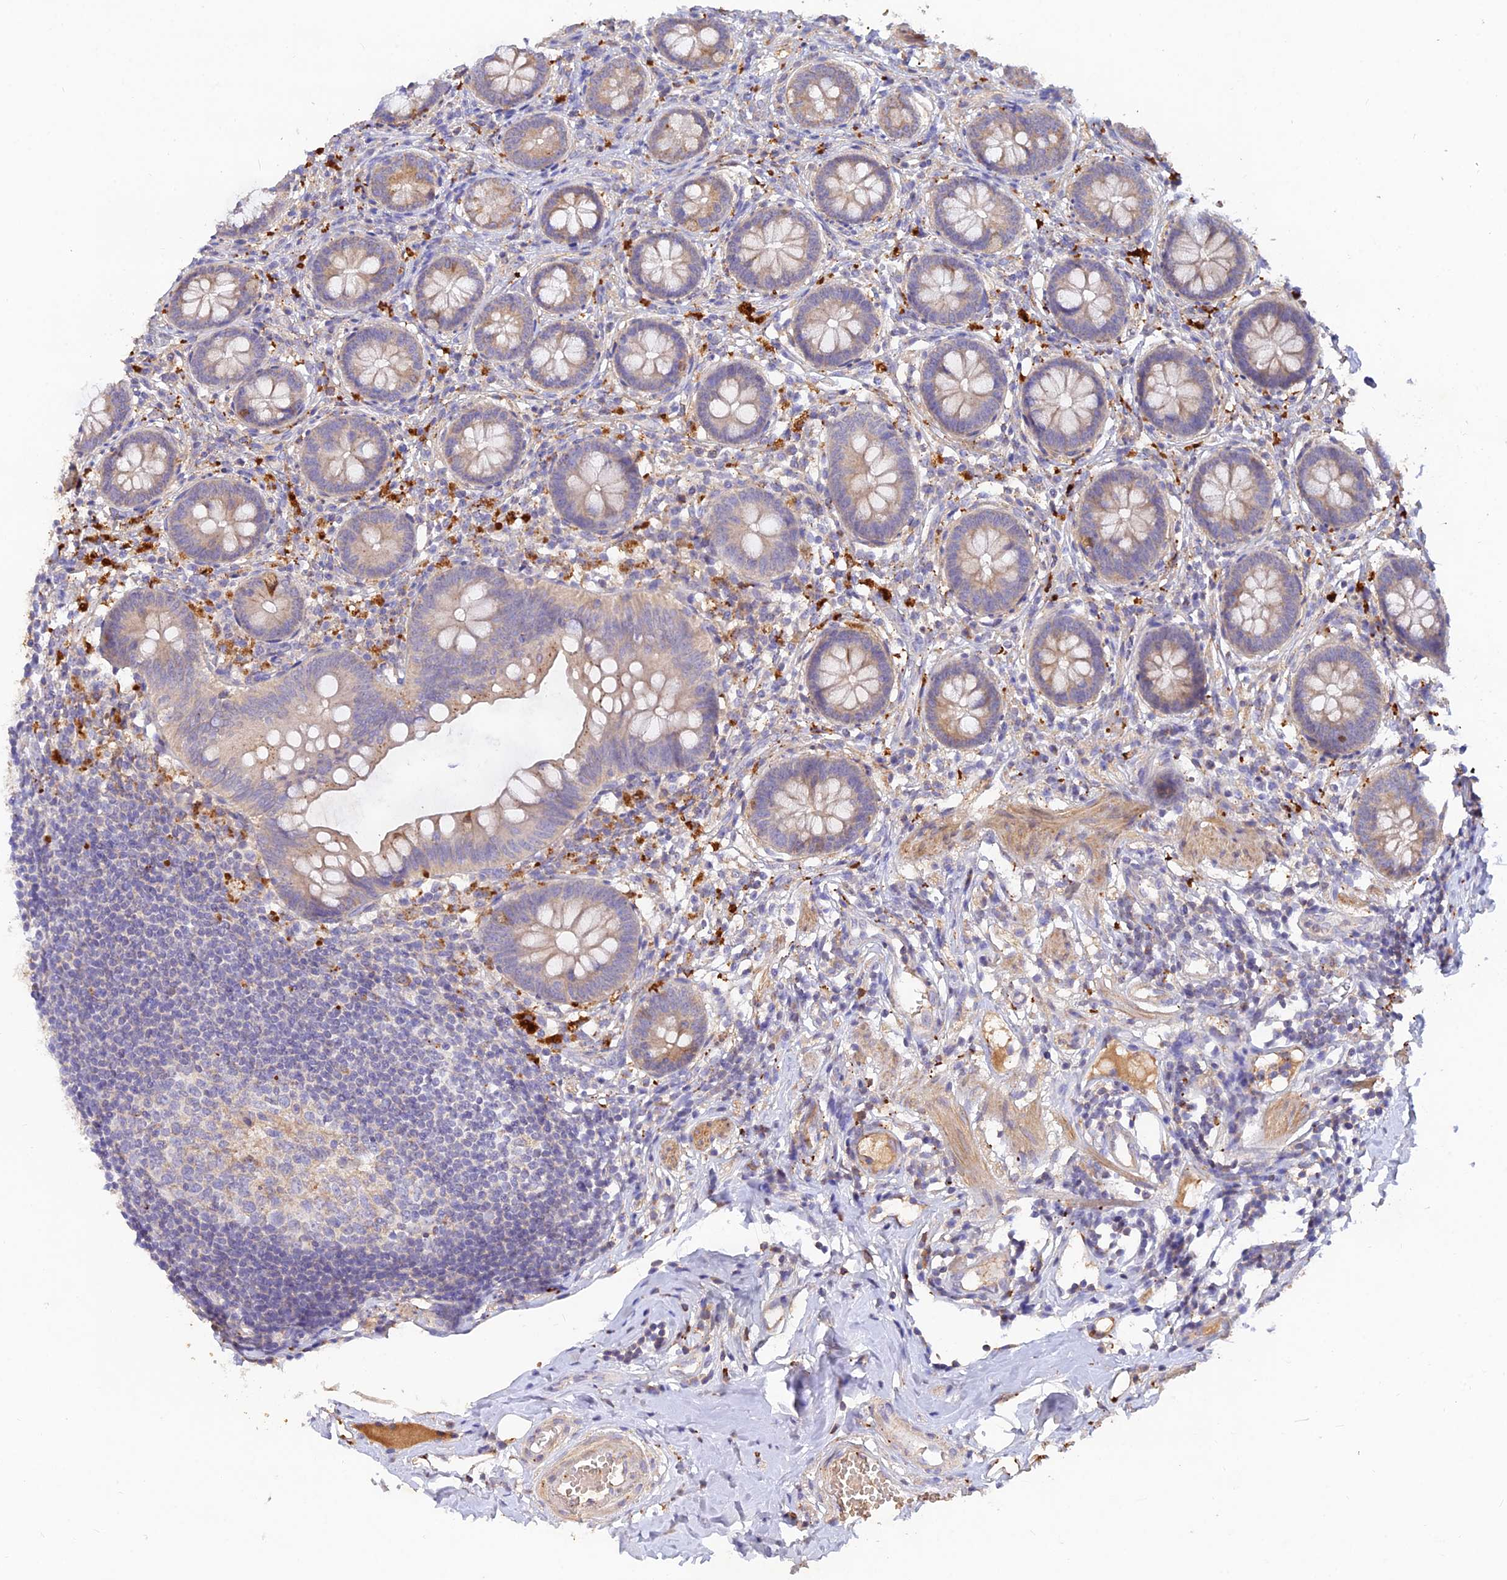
{"staining": {"intensity": "weak", "quantity": ">75%", "location": "cytoplasmic/membranous"}, "tissue": "appendix", "cell_type": "Glandular cells", "image_type": "normal", "snomed": [{"axis": "morphology", "description": "Normal tissue, NOS"}, {"axis": "topography", "description": "Appendix"}], "caption": "Immunohistochemistry image of normal human appendix stained for a protein (brown), which exhibits low levels of weak cytoplasmic/membranous positivity in about >75% of glandular cells.", "gene": "ACSM5", "patient": {"sex": "female", "age": 62}}